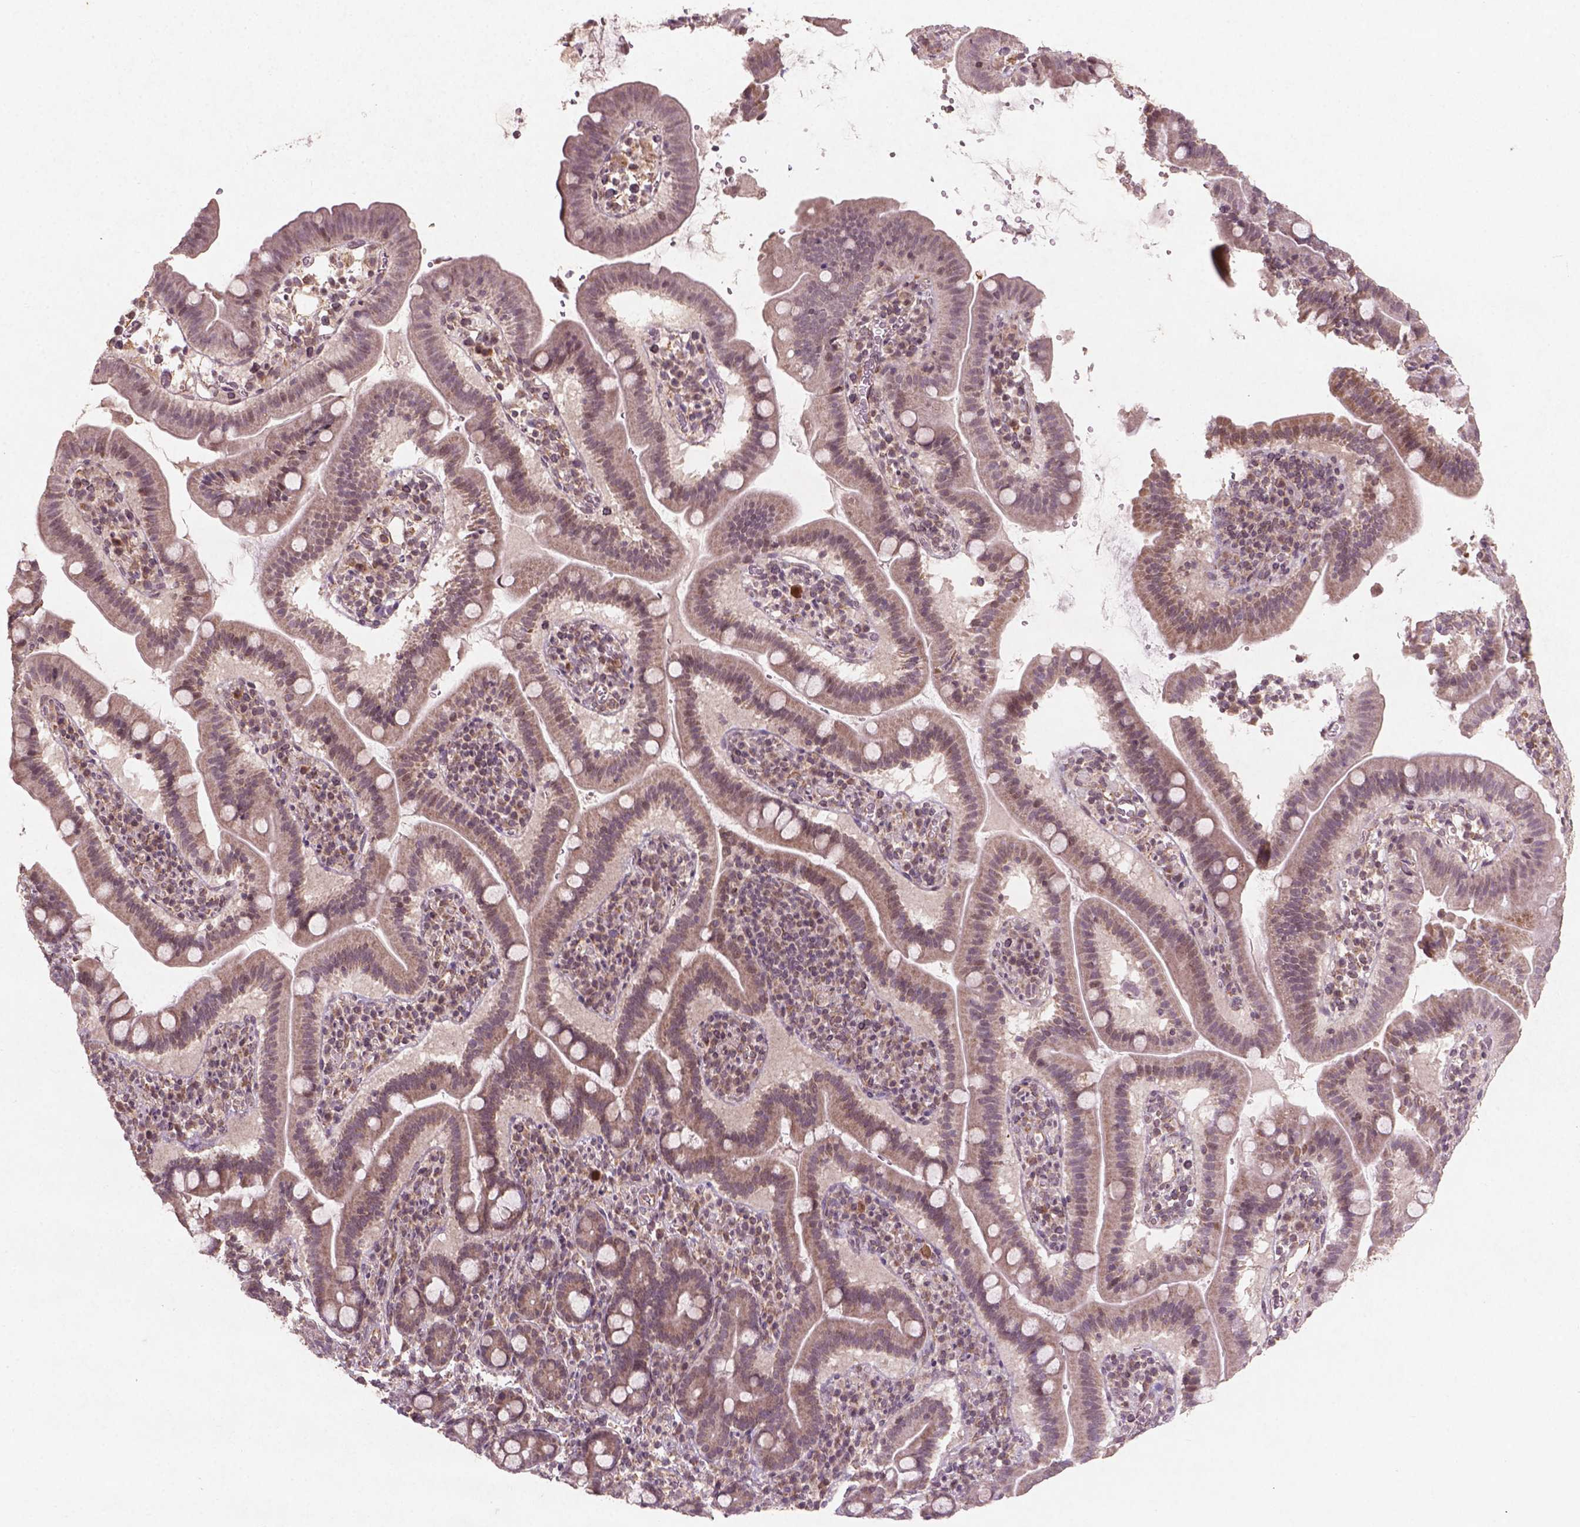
{"staining": {"intensity": "weak", "quantity": "25%-75%", "location": "cytoplasmic/membranous"}, "tissue": "small intestine", "cell_type": "Glandular cells", "image_type": "normal", "snomed": [{"axis": "morphology", "description": "Normal tissue, NOS"}, {"axis": "topography", "description": "Small intestine"}], "caption": "Protein positivity by IHC displays weak cytoplasmic/membranous positivity in approximately 25%-75% of glandular cells in benign small intestine. (Stains: DAB (3,3'-diaminobenzidine) in brown, nuclei in blue, Microscopy: brightfield microscopy at high magnification).", "gene": "SMAD2", "patient": {"sex": "male", "age": 26}}